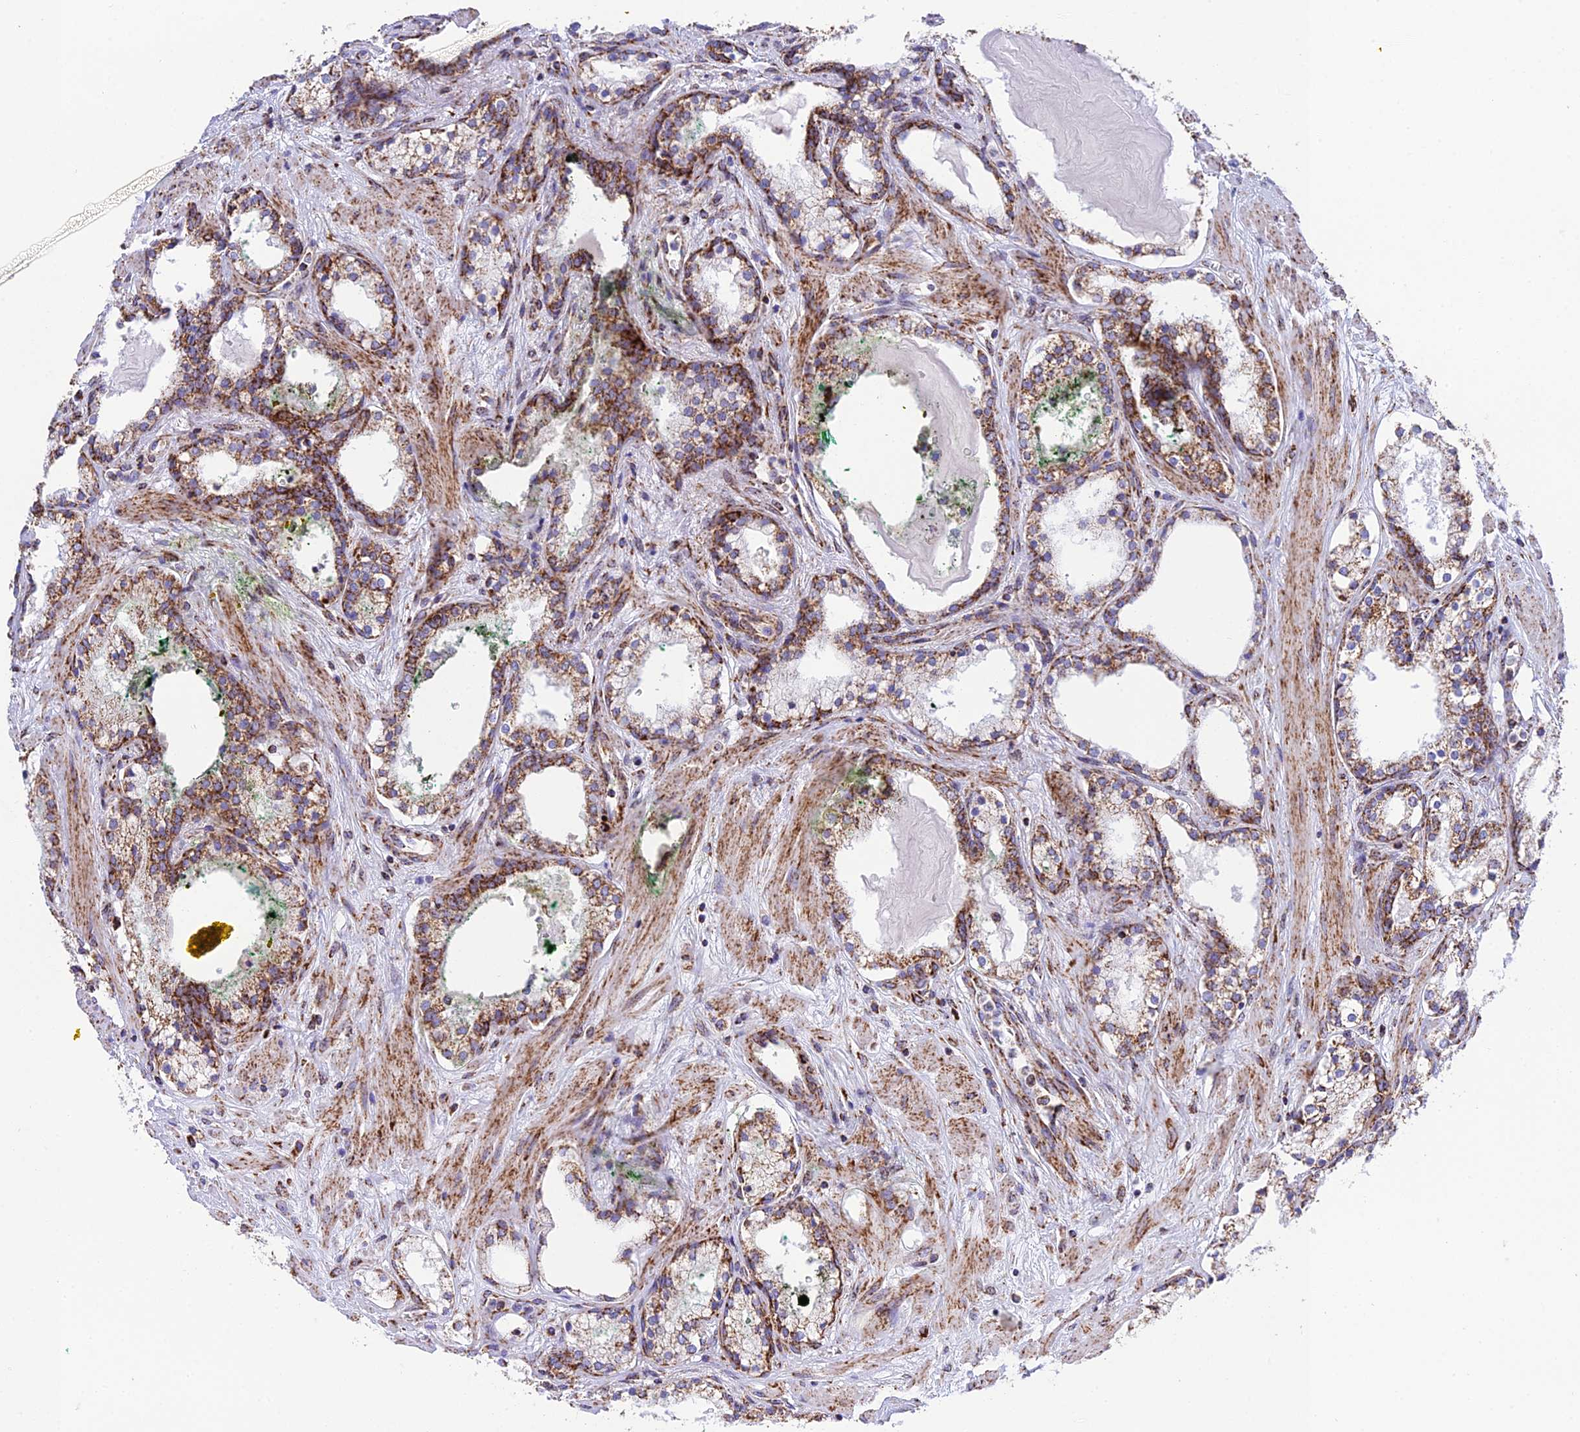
{"staining": {"intensity": "moderate", "quantity": ">75%", "location": "cytoplasmic/membranous"}, "tissue": "prostate cancer", "cell_type": "Tumor cells", "image_type": "cancer", "snomed": [{"axis": "morphology", "description": "Adenocarcinoma, High grade"}, {"axis": "topography", "description": "Prostate"}], "caption": "This is a histology image of immunohistochemistry staining of prostate cancer, which shows moderate positivity in the cytoplasmic/membranous of tumor cells.", "gene": "CHCHD3", "patient": {"sex": "male", "age": 58}}